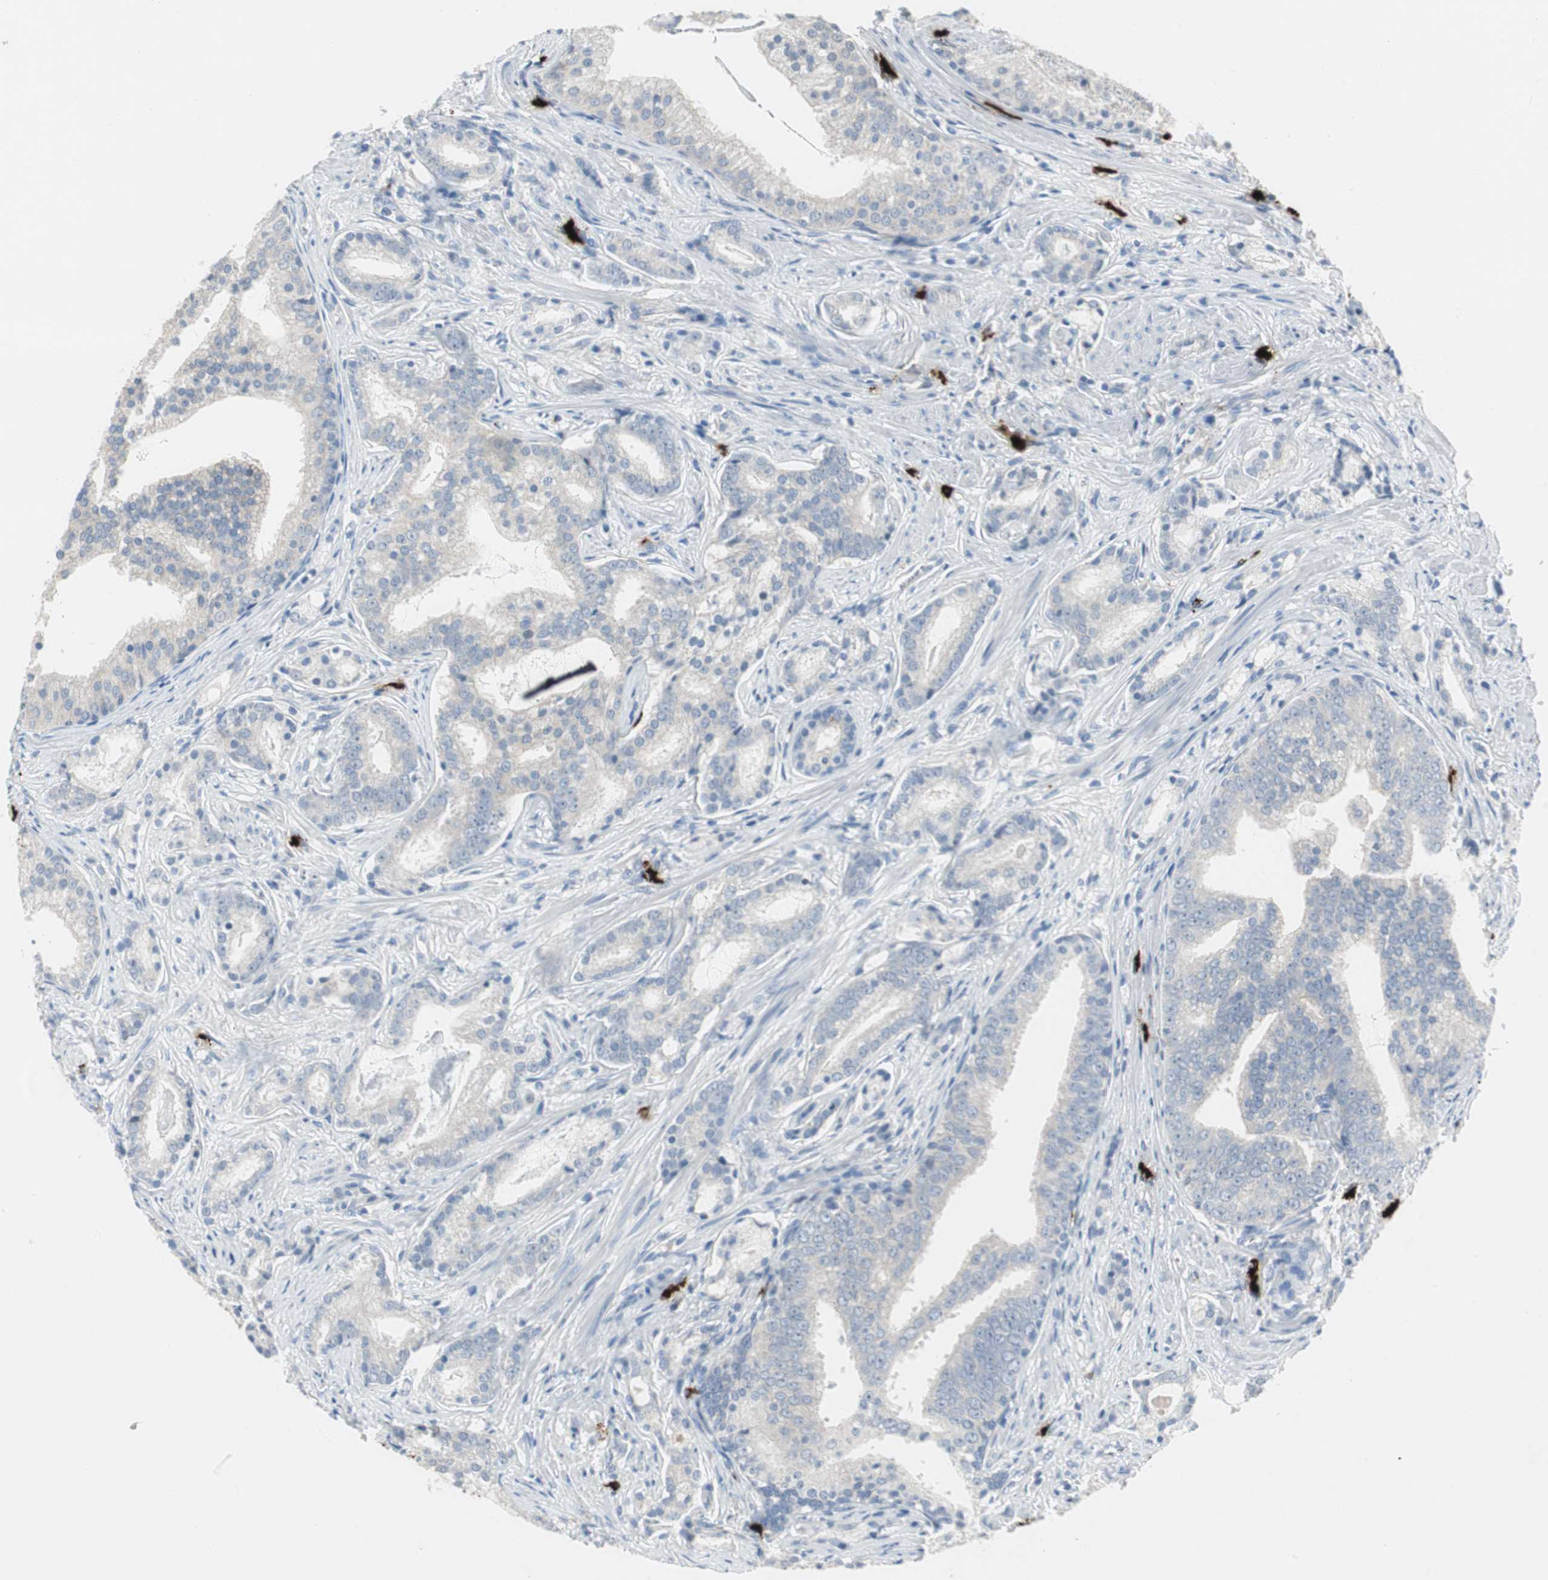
{"staining": {"intensity": "negative", "quantity": "none", "location": "none"}, "tissue": "prostate cancer", "cell_type": "Tumor cells", "image_type": "cancer", "snomed": [{"axis": "morphology", "description": "Adenocarcinoma, Low grade"}, {"axis": "topography", "description": "Prostate"}], "caption": "Immunohistochemical staining of prostate adenocarcinoma (low-grade) exhibits no significant positivity in tumor cells.", "gene": "CPA3", "patient": {"sex": "male", "age": 58}}